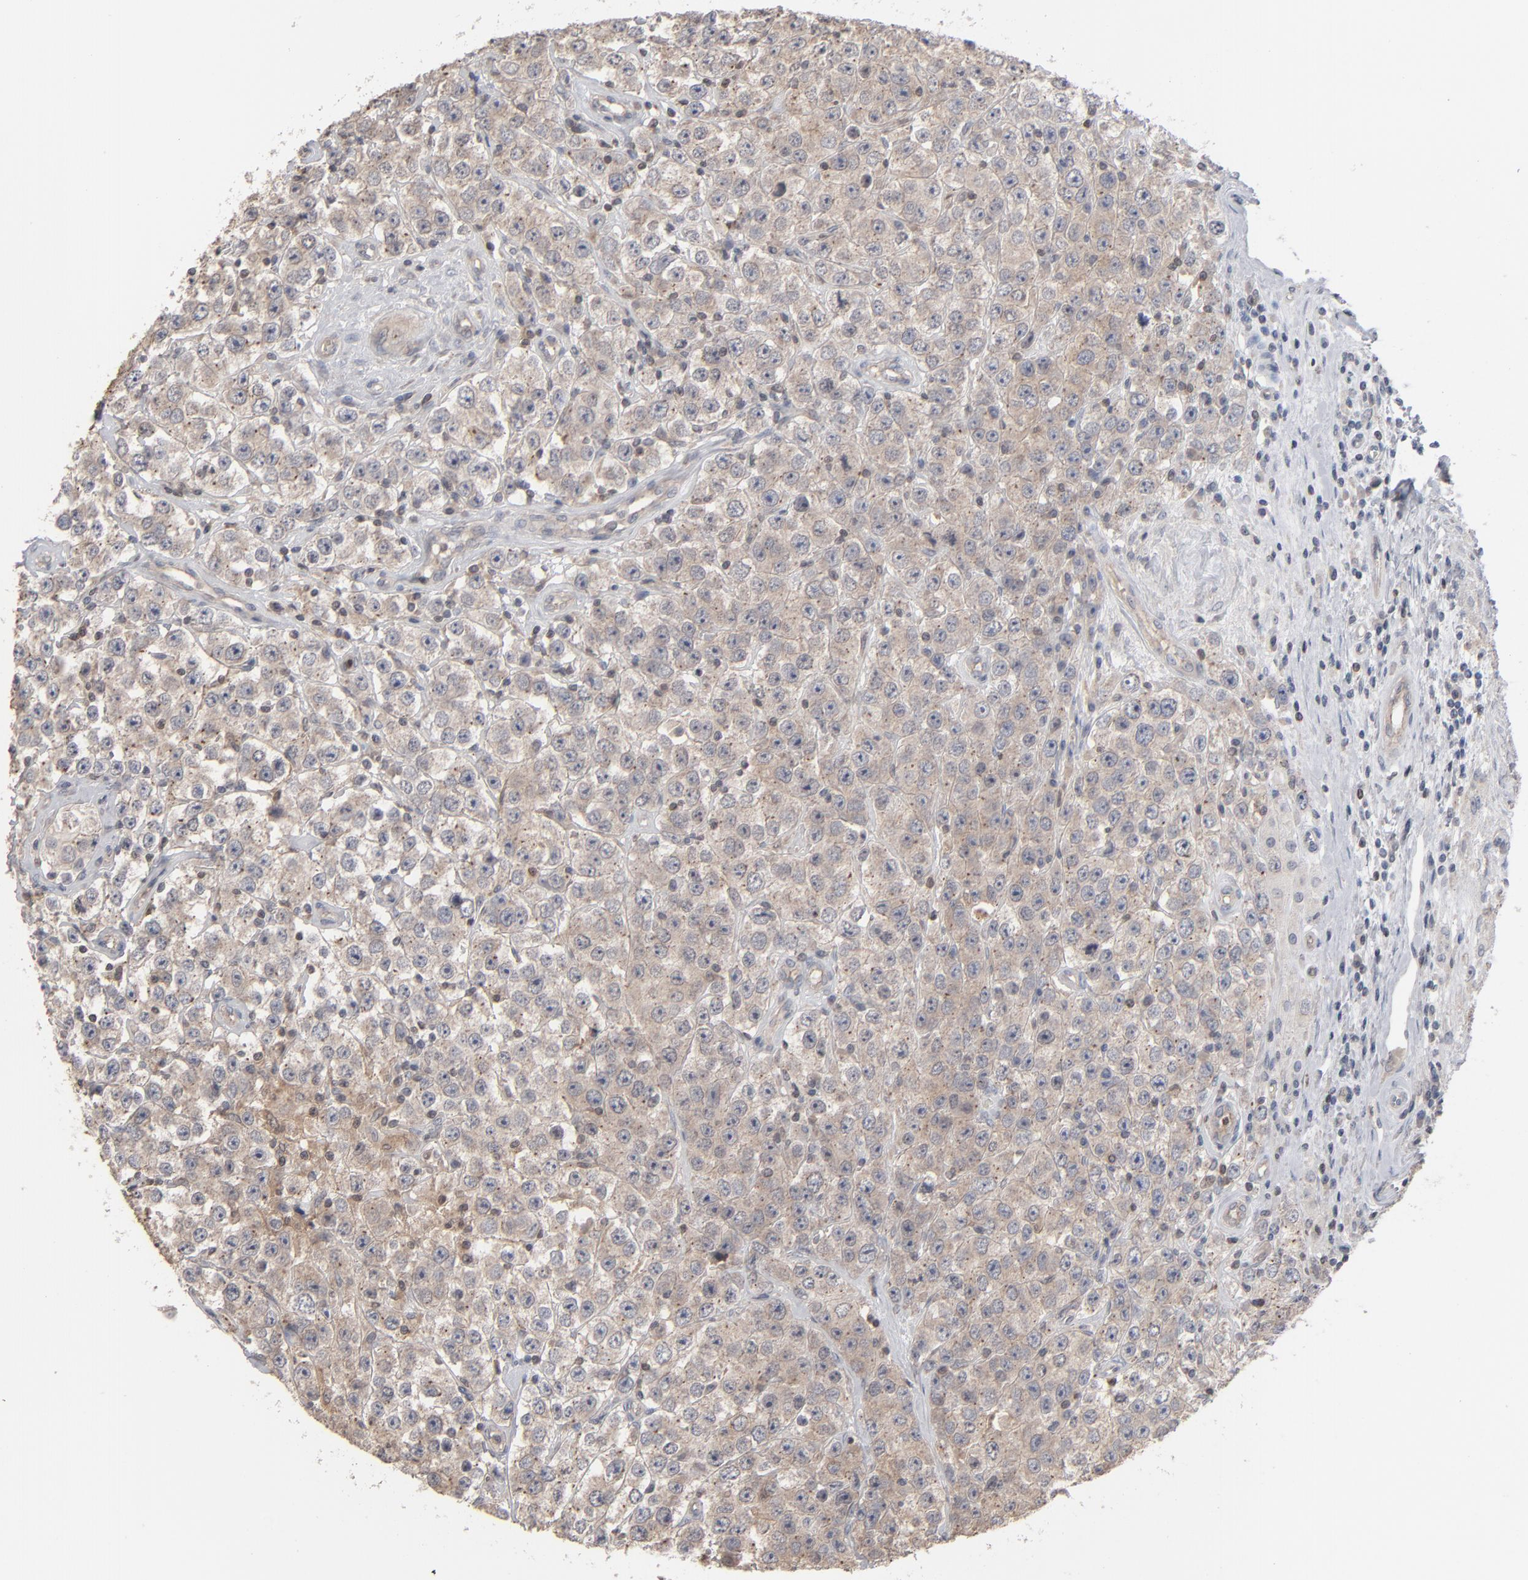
{"staining": {"intensity": "weak", "quantity": ">75%", "location": "cytoplasmic/membranous"}, "tissue": "testis cancer", "cell_type": "Tumor cells", "image_type": "cancer", "snomed": [{"axis": "morphology", "description": "Seminoma, NOS"}, {"axis": "topography", "description": "Testis"}], "caption": "Testis cancer (seminoma) was stained to show a protein in brown. There is low levels of weak cytoplasmic/membranous staining in about >75% of tumor cells.", "gene": "STAT4", "patient": {"sex": "male", "age": 52}}